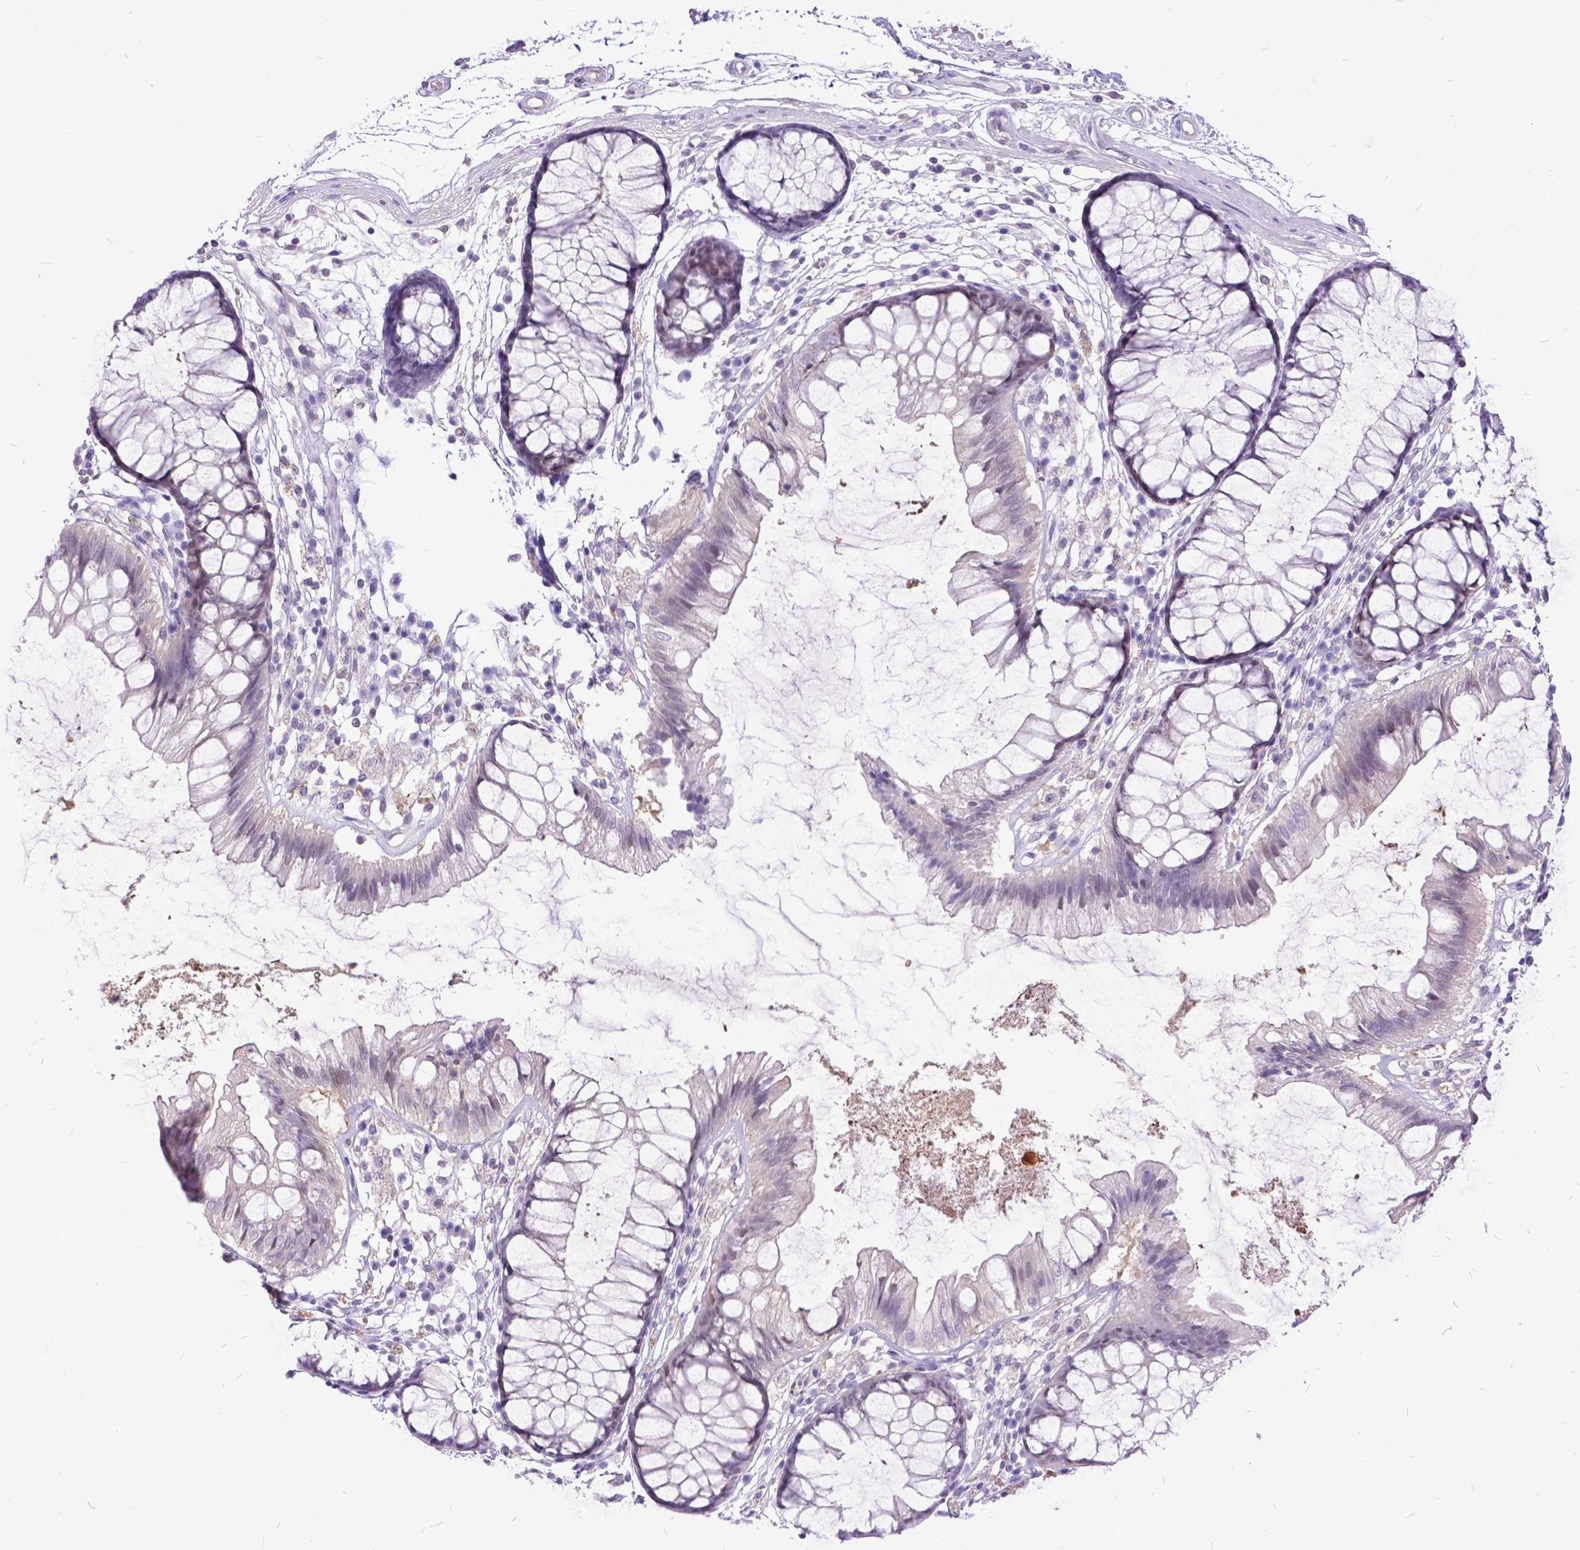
{"staining": {"intensity": "negative", "quantity": "none", "location": "none"}, "tissue": "colon", "cell_type": "Endothelial cells", "image_type": "normal", "snomed": [{"axis": "morphology", "description": "Normal tissue, NOS"}, {"axis": "morphology", "description": "Adenocarcinoma, NOS"}, {"axis": "topography", "description": "Colon"}], "caption": "Human colon stained for a protein using IHC demonstrates no expression in endothelial cells.", "gene": "TMEM169", "patient": {"sex": "male", "age": 65}}